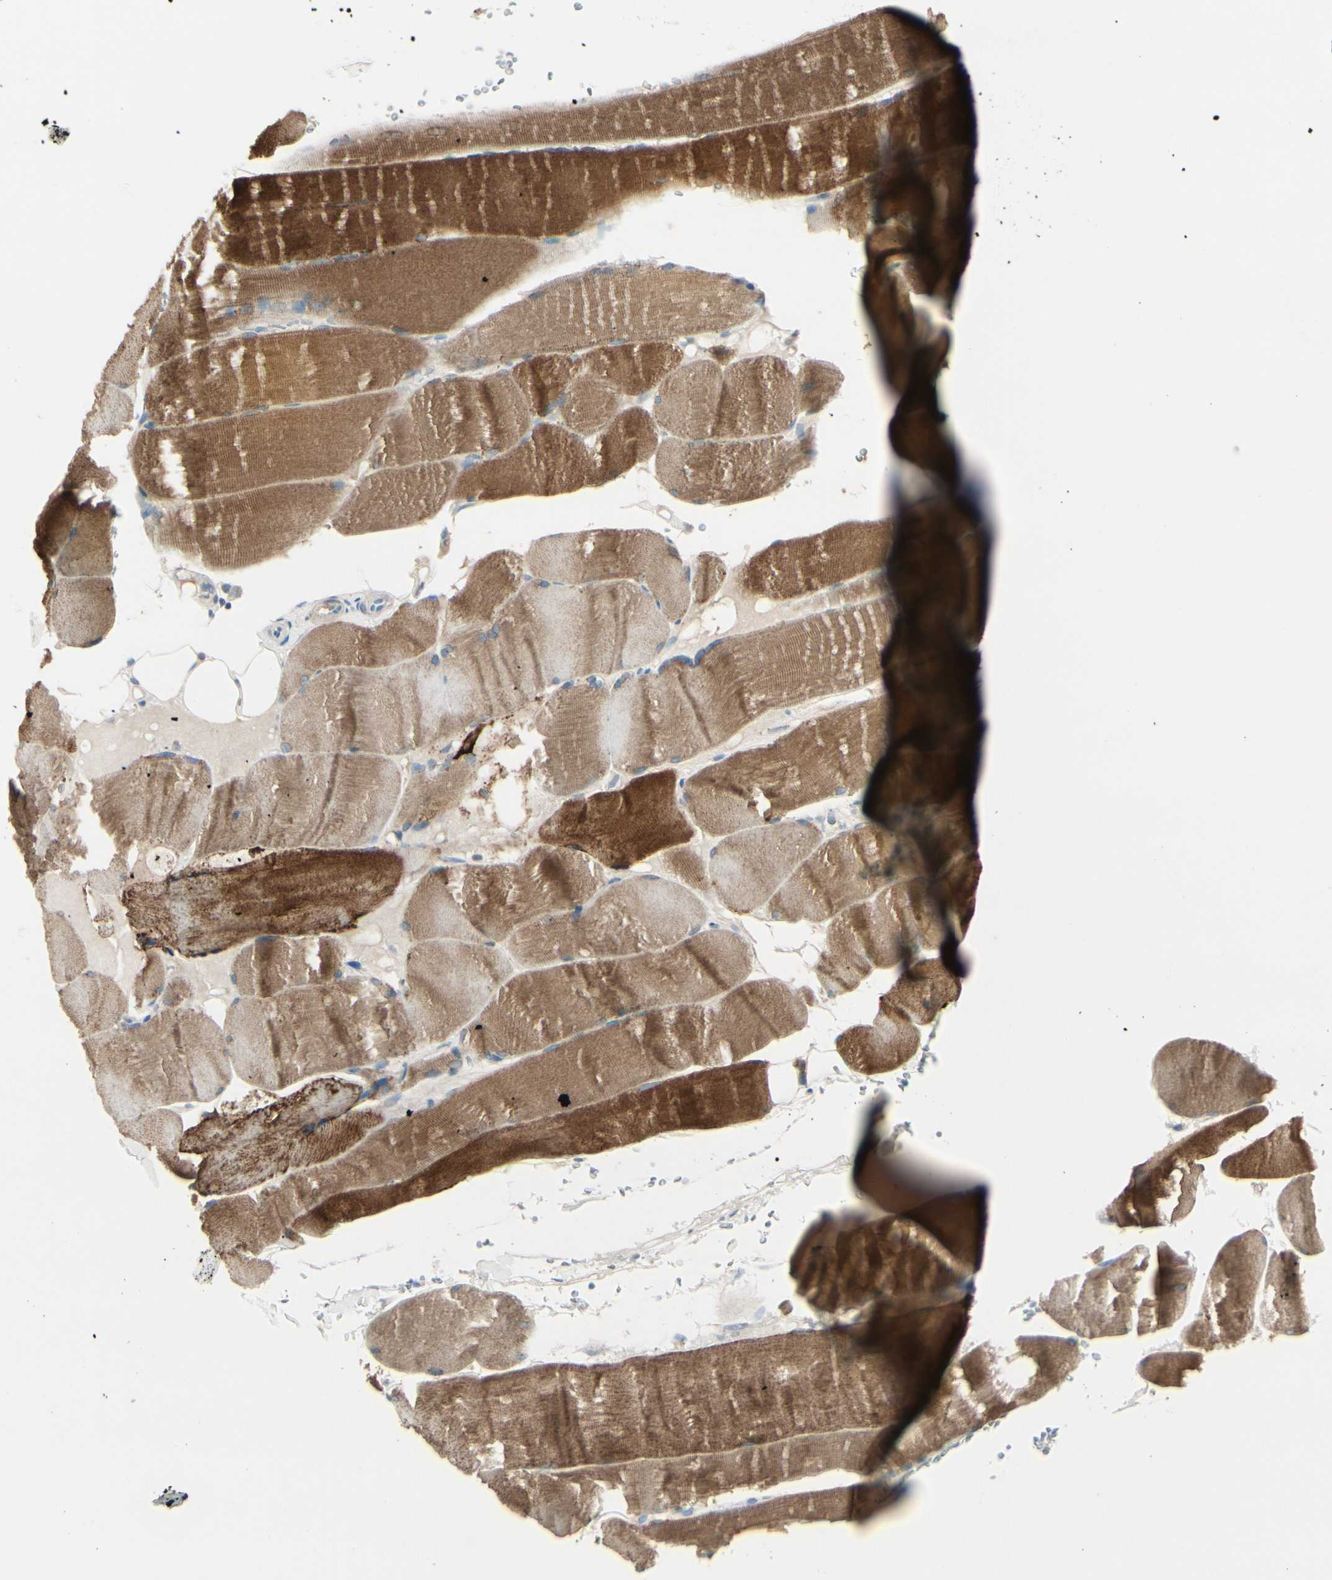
{"staining": {"intensity": "strong", "quantity": ">75%", "location": "cytoplasmic/membranous"}, "tissue": "skeletal muscle", "cell_type": "Myocytes", "image_type": "normal", "snomed": [{"axis": "morphology", "description": "Normal tissue, NOS"}, {"axis": "topography", "description": "Skin"}, {"axis": "topography", "description": "Skeletal muscle"}], "caption": "This image demonstrates immunohistochemistry (IHC) staining of unremarkable human skeletal muscle, with high strong cytoplasmic/membranous expression in approximately >75% of myocytes.", "gene": "CACNA2D1", "patient": {"sex": "male", "age": 83}}